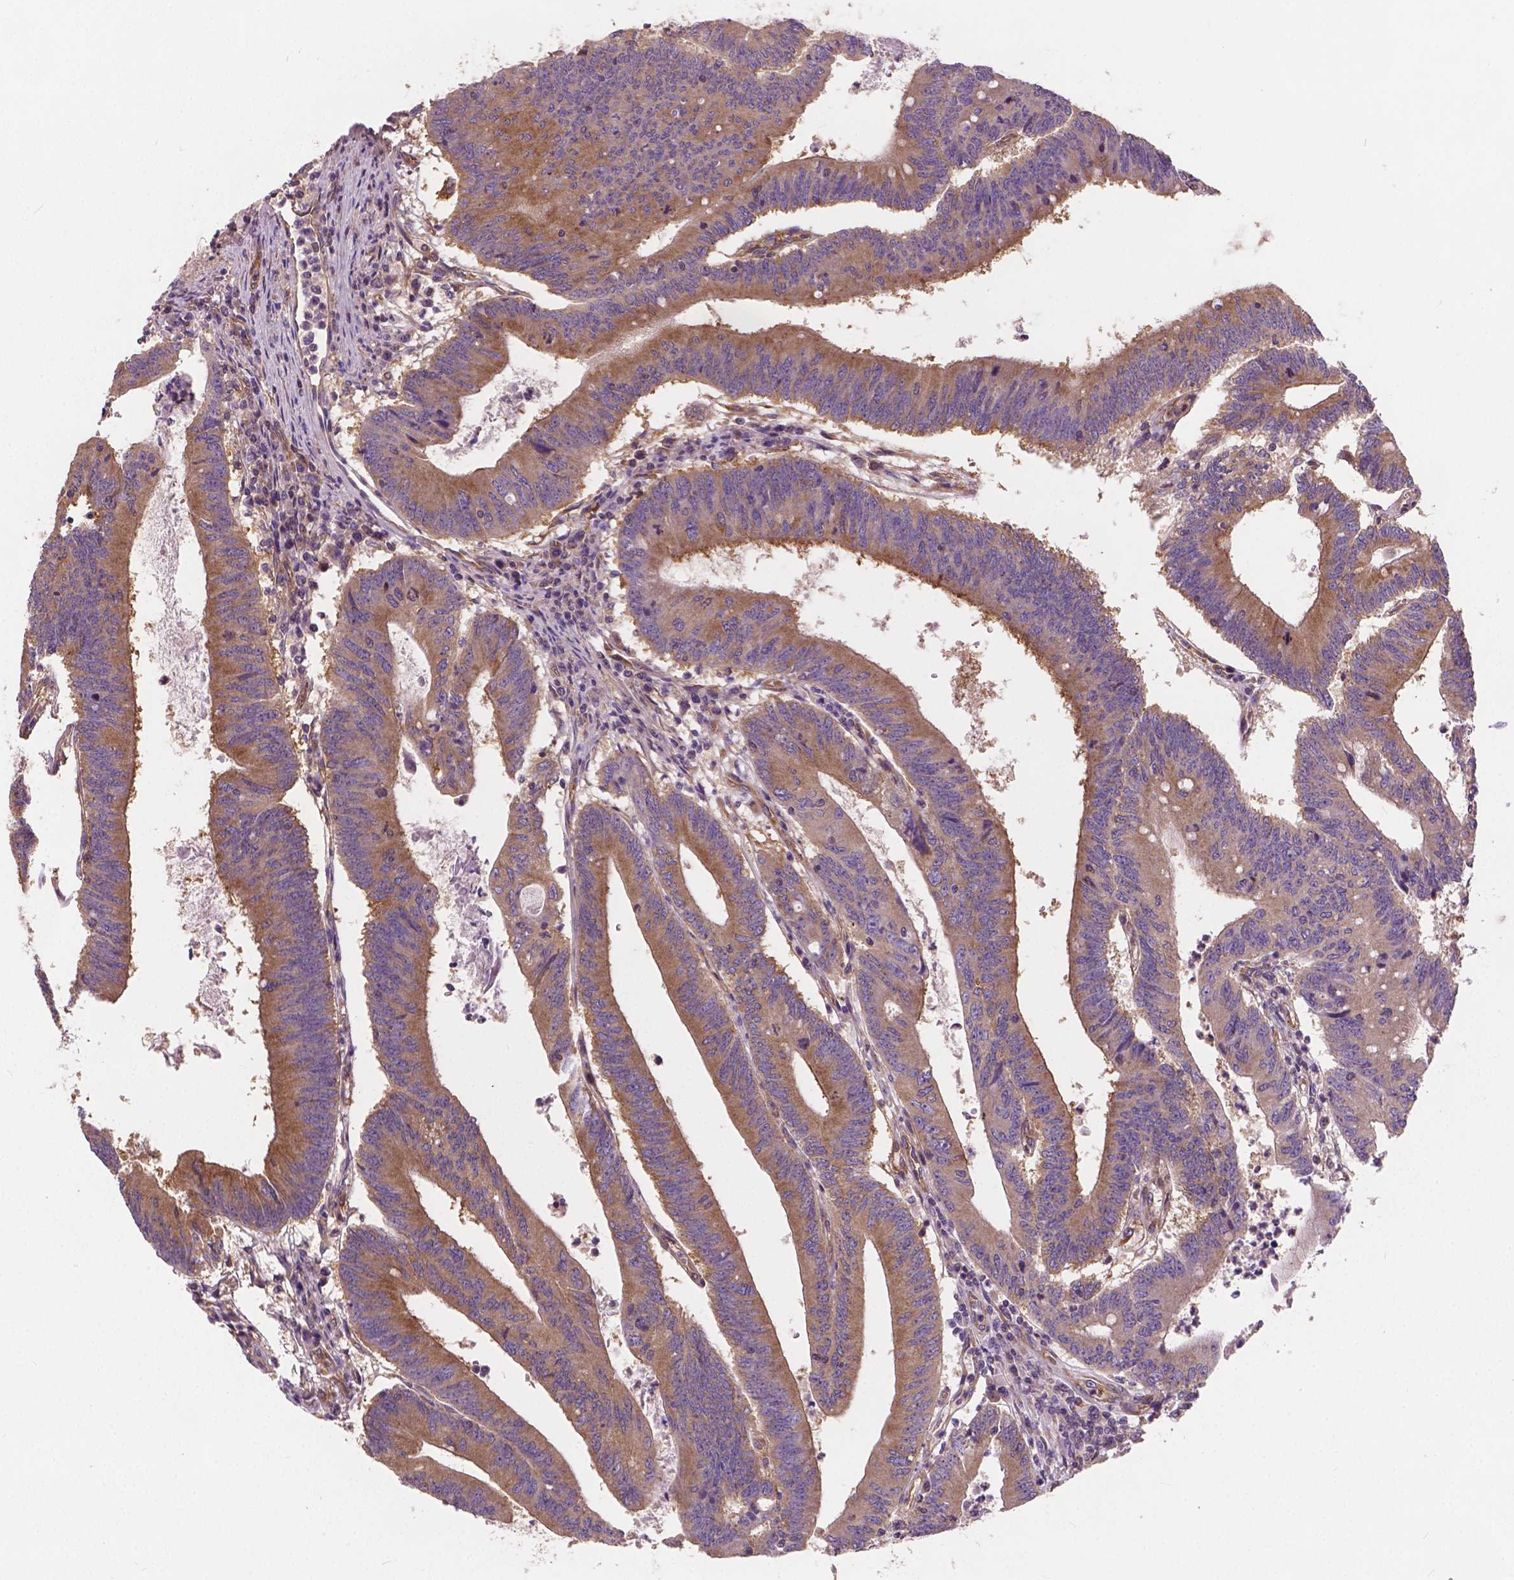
{"staining": {"intensity": "moderate", "quantity": ">75%", "location": "cytoplasmic/membranous"}, "tissue": "colorectal cancer", "cell_type": "Tumor cells", "image_type": "cancer", "snomed": [{"axis": "morphology", "description": "Adenocarcinoma, NOS"}, {"axis": "topography", "description": "Colon"}], "caption": "Colorectal cancer was stained to show a protein in brown. There is medium levels of moderate cytoplasmic/membranous positivity in approximately >75% of tumor cells. (DAB IHC, brown staining for protein, blue staining for nuclei).", "gene": "MZT1", "patient": {"sex": "female", "age": 70}}